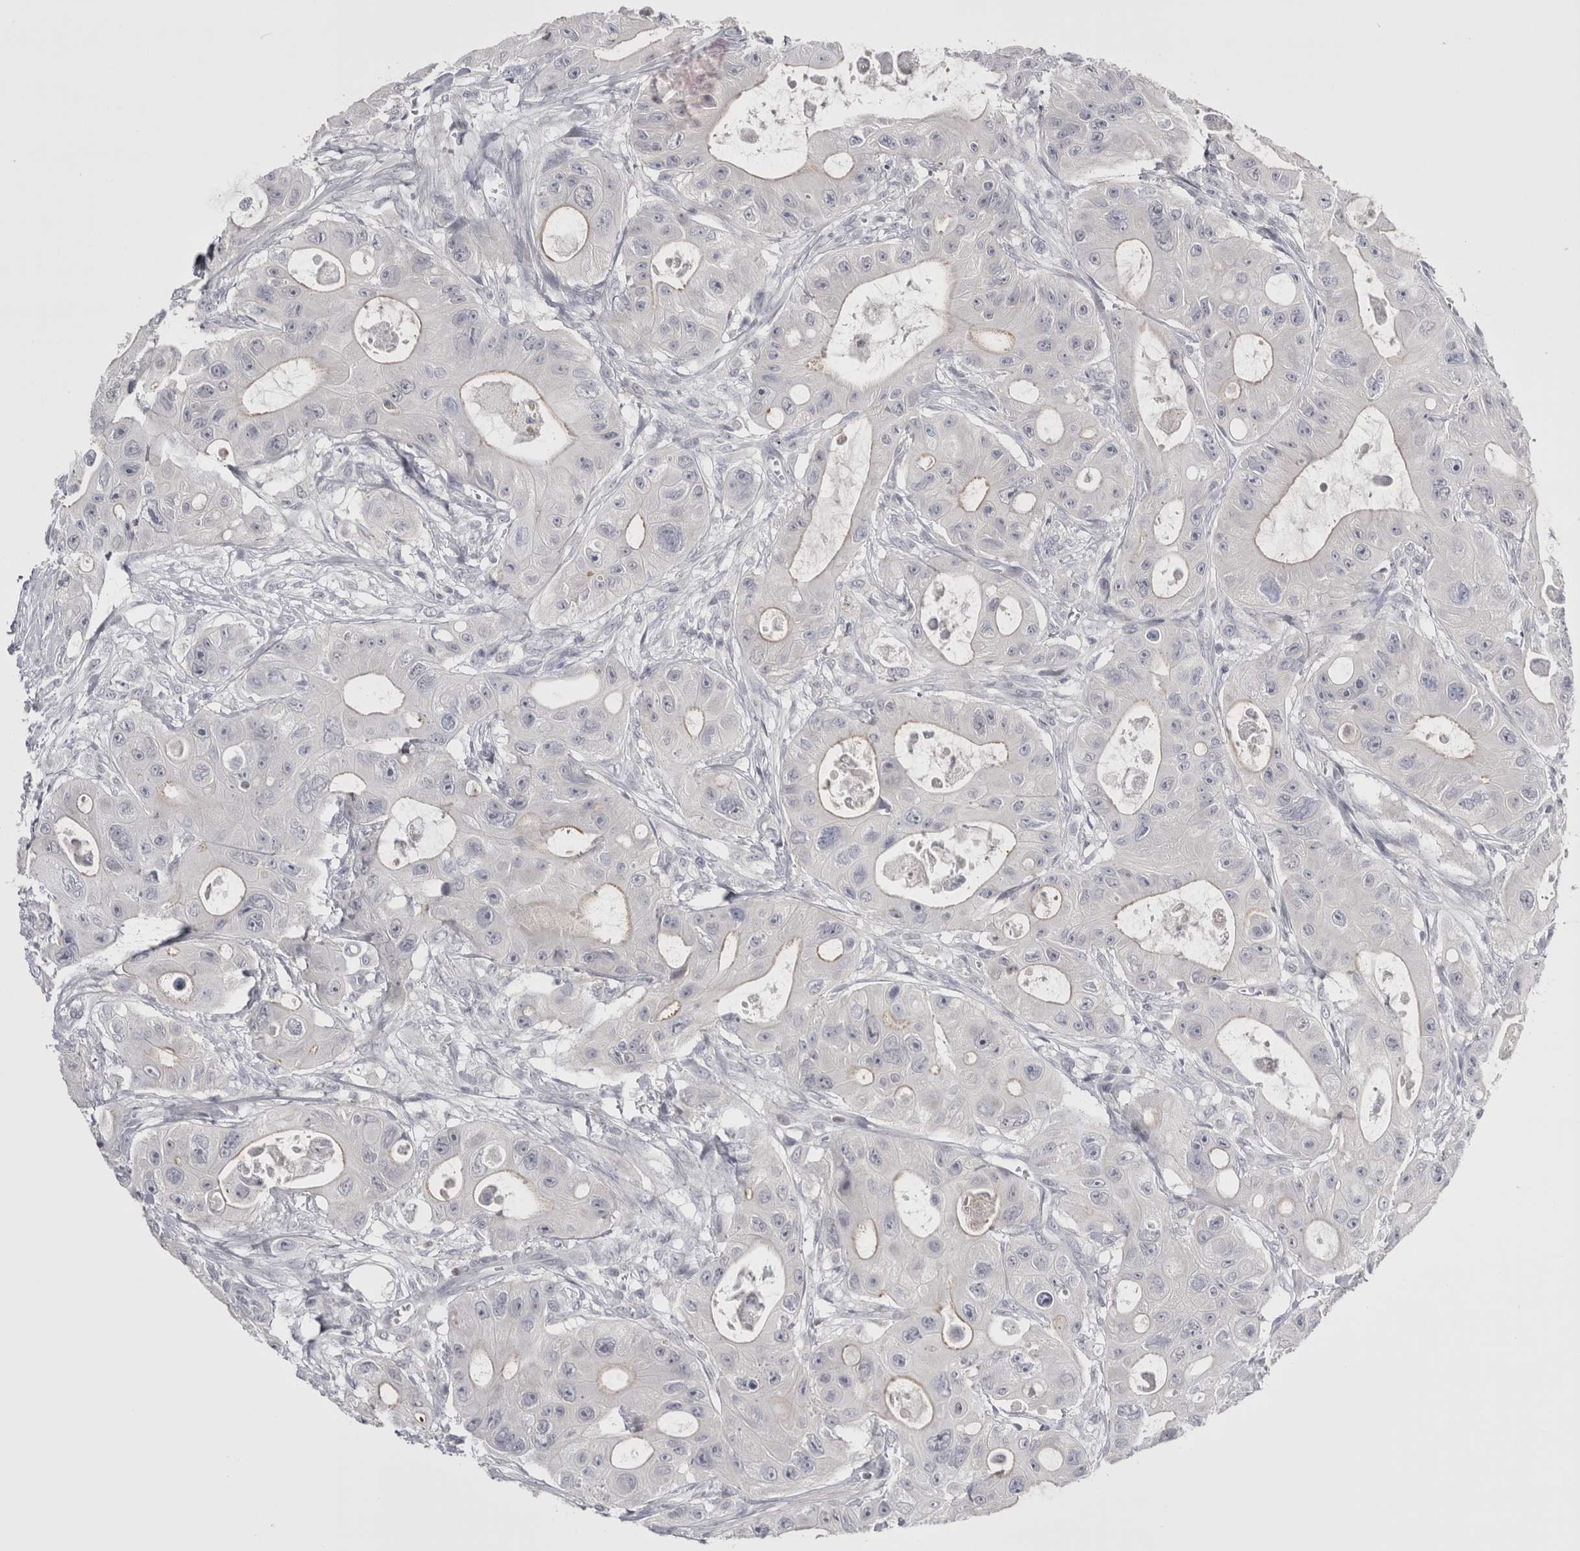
{"staining": {"intensity": "negative", "quantity": "none", "location": "none"}, "tissue": "colorectal cancer", "cell_type": "Tumor cells", "image_type": "cancer", "snomed": [{"axis": "morphology", "description": "Adenocarcinoma, NOS"}, {"axis": "topography", "description": "Colon"}], "caption": "Colorectal cancer (adenocarcinoma) was stained to show a protein in brown. There is no significant staining in tumor cells.", "gene": "FNDC8", "patient": {"sex": "female", "age": 46}}